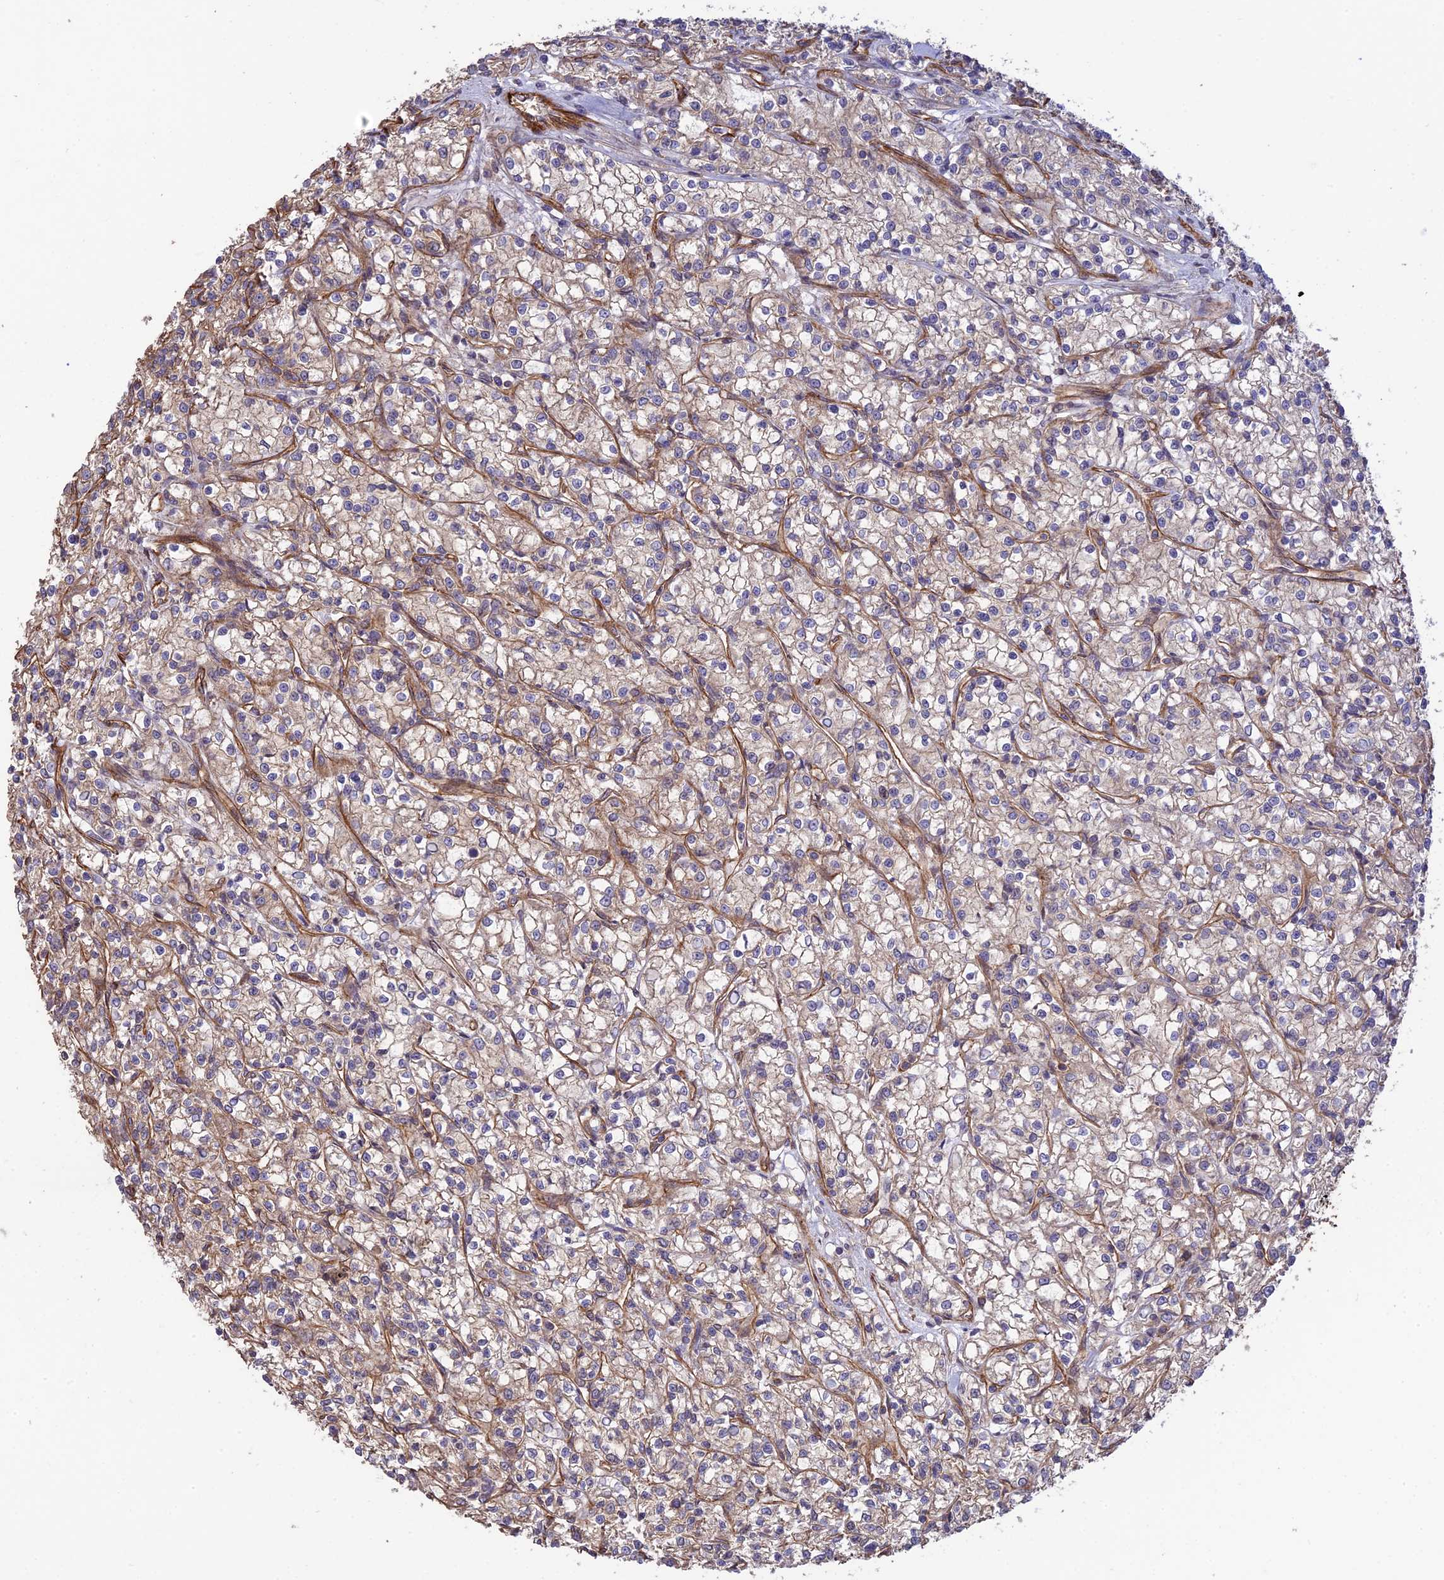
{"staining": {"intensity": "weak", "quantity": "25%-75%", "location": "cytoplasmic/membranous"}, "tissue": "renal cancer", "cell_type": "Tumor cells", "image_type": "cancer", "snomed": [{"axis": "morphology", "description": "Adenocarcinoma, NOS"}, {"axis": "topography", "description": "Kidney"}], "caption": "Brown immunohistochemical staining in renal cancer displays weak cytoplasmic/membranous expression in approximately 25%-75% of tumor cells.", "gene": "HOMER2", "patient": {"sex": "female", "age": 59}}